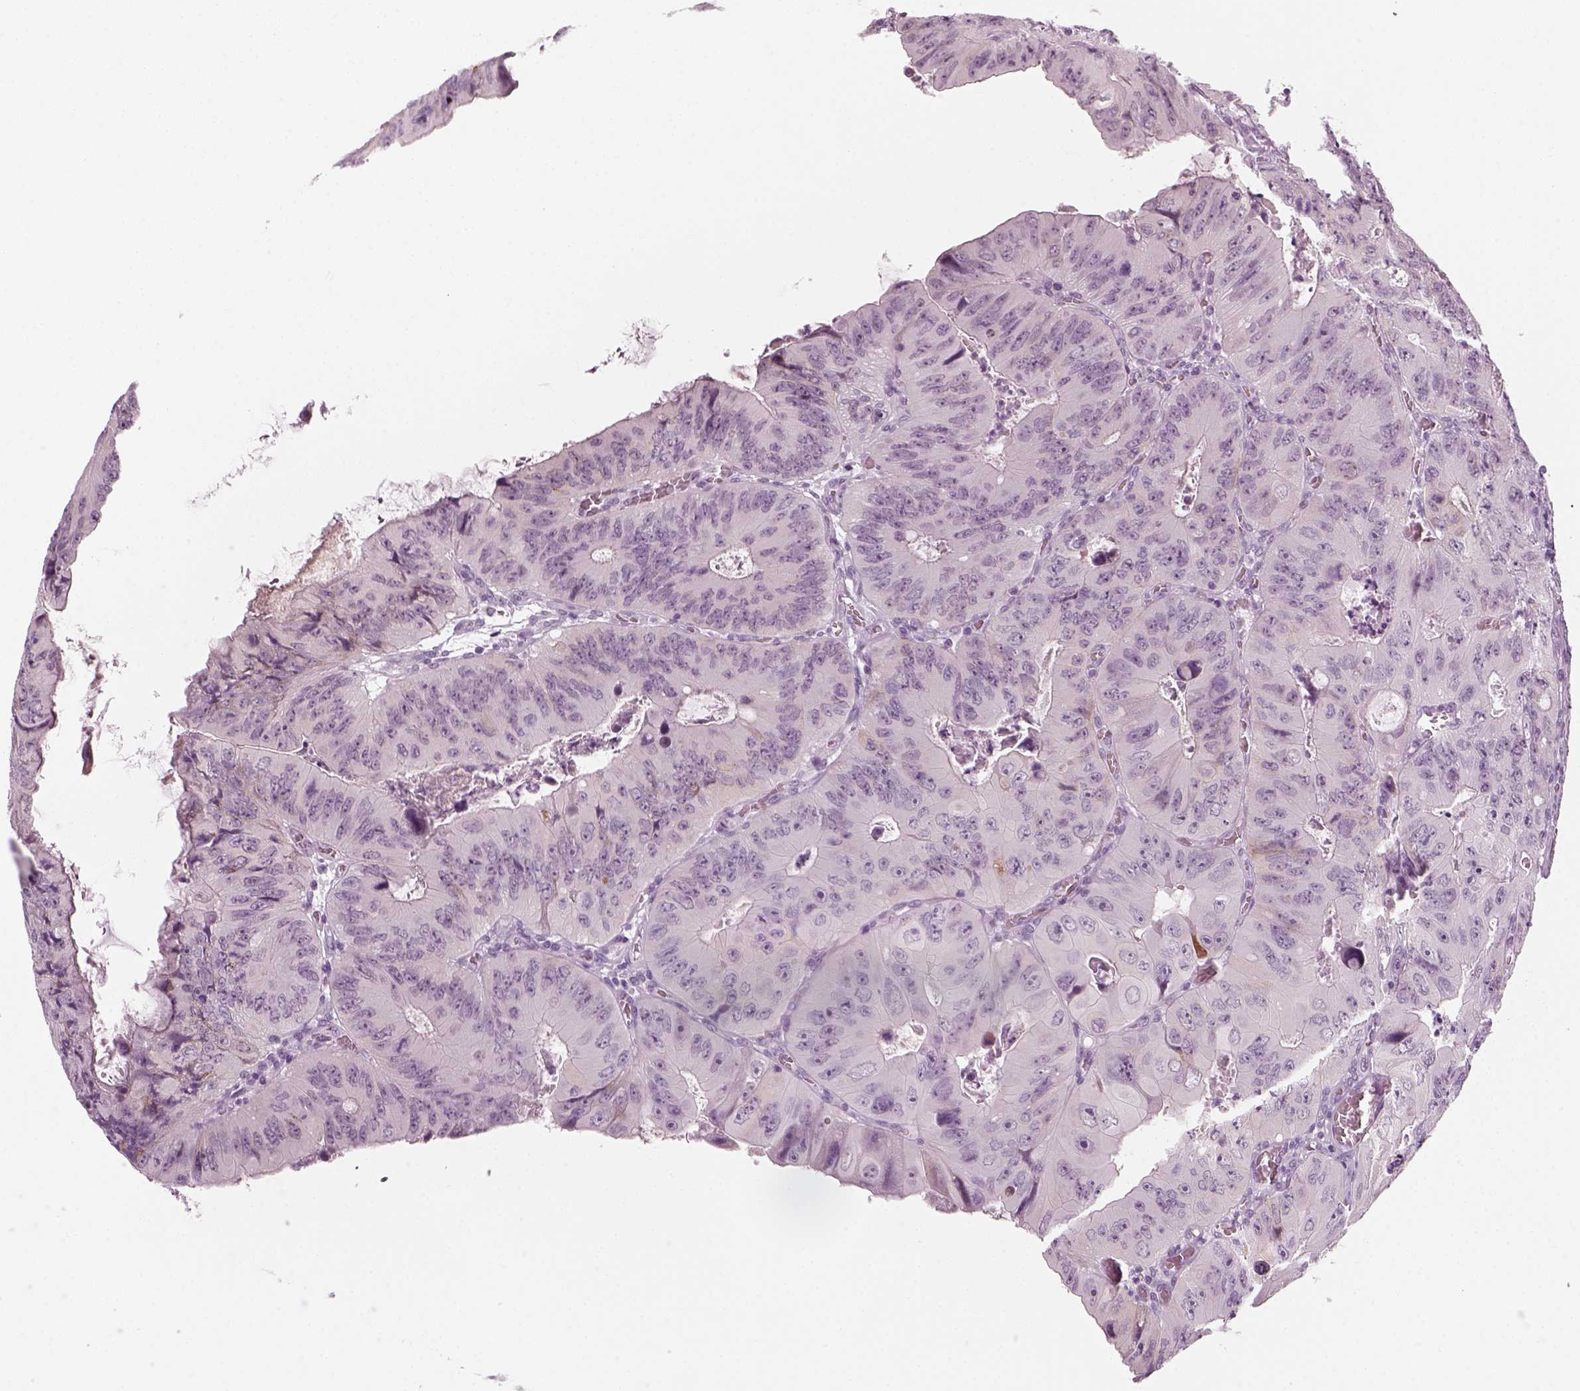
{"staining": {"intensity": "negative", "quantity": "none", "location": "none"}, "tissue": "colorectal cancer", "cell_type": "Tumor cells", "image_type": "cancer", "snomed": [{"axis": "morphology", "description": "Adenocarcinoma, NOS"}, {"axis": "topography", "description": "Colon"}], "caption": "Adenocarcinoma (colorectal) stained for a protein using immunohistochemistry shows no staining tumor cells.", "gene": "KRT75", "patient": {"sex": "female", "age": 84}}